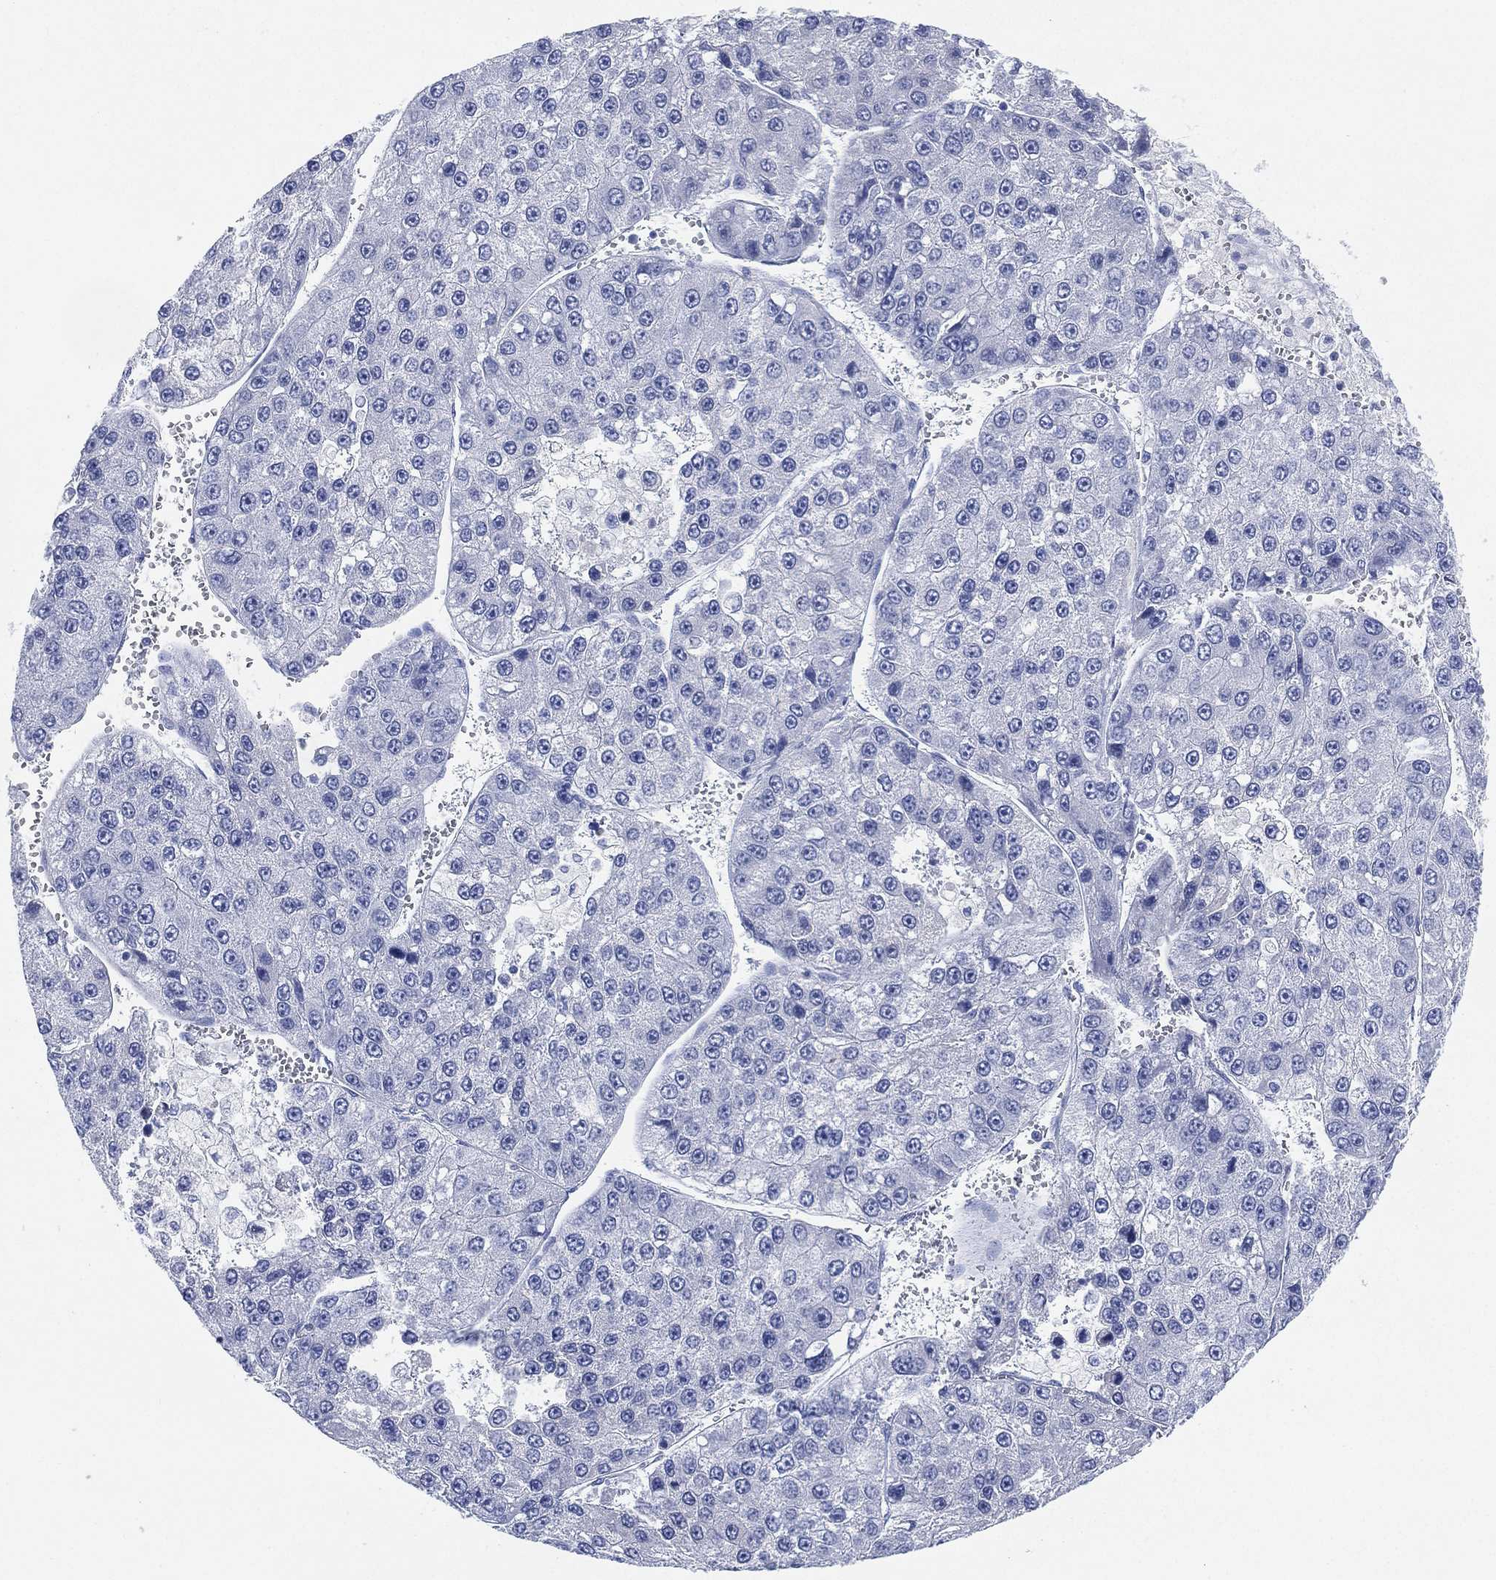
{"staining": {"intensity": "negative", "quantity": "none", "location": "none"}, "tissue": "liver cancer", "cell_type": "Tumor cells", "image_type": "cancer", "snomed": [{"axis": "morphology", "description": "Carcinoma, Hepatocellular, NOS"}, {"axis": "topography", "description": "Liver"}], "caption": "Tumor cells are negative for protein expression in human liver hepatocellular carcinoma.", "gene": "ADAD2", "patient": {"sex": "female", "age": 73}}